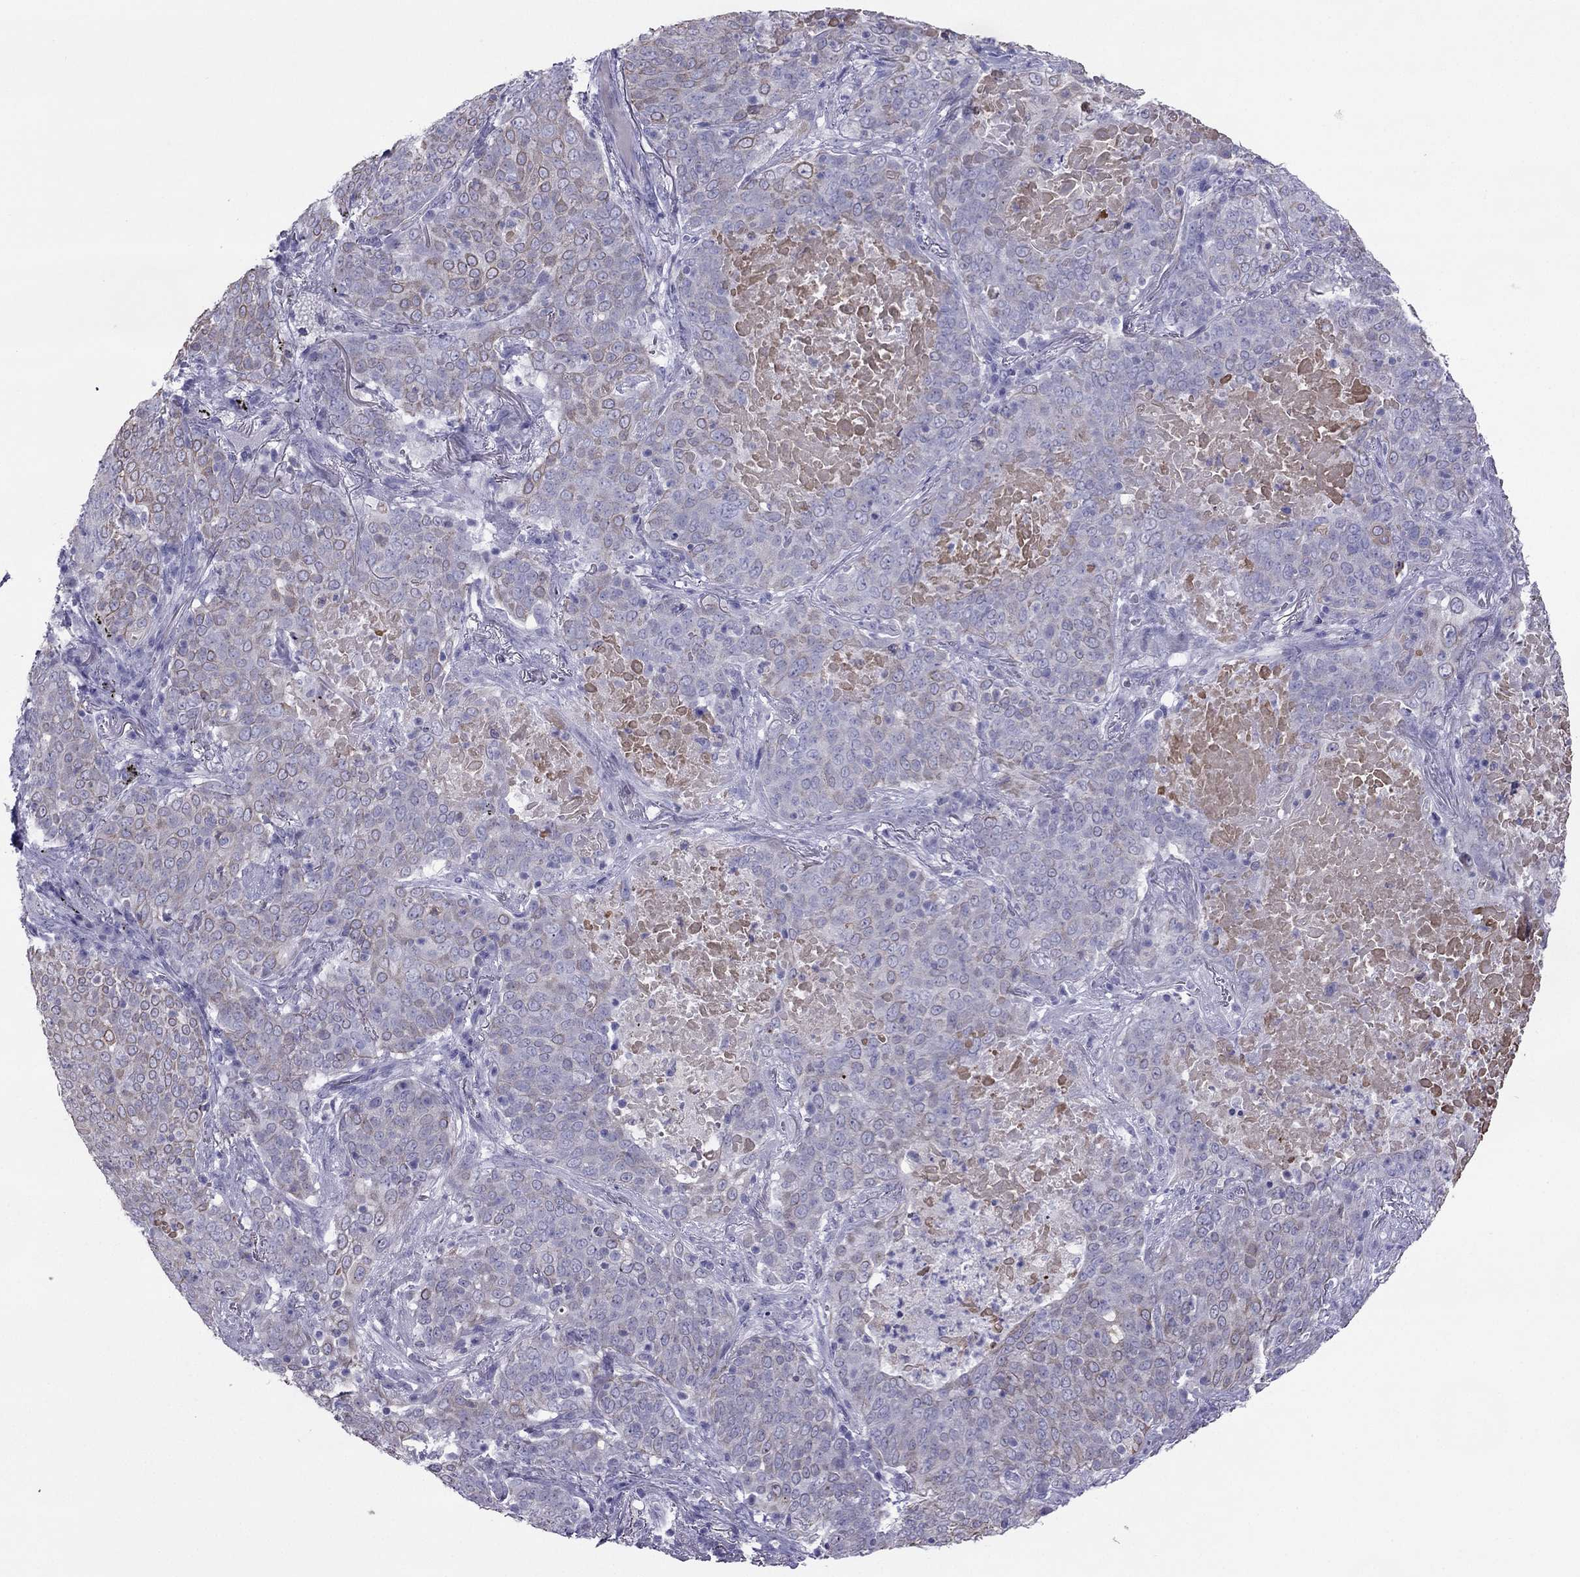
{"staining": {"intensity": "weak", "quantity": "<25%", "location": "cytoplasmic/membranous"}, "tissue": "lung cancer", "cell_type": "Tumor cells", "image_type": "cancer", "snomed": [{"axis": "morphology", "description": "Squamous cell carcinoma, NOS"}, {"axis": "topography", "description": "Lung"}], "caption": "Tumor cells are negative for protein expression in human lung cancer.", "gene": "MAEL", "patient": {"sex": "male", "age": 82}}